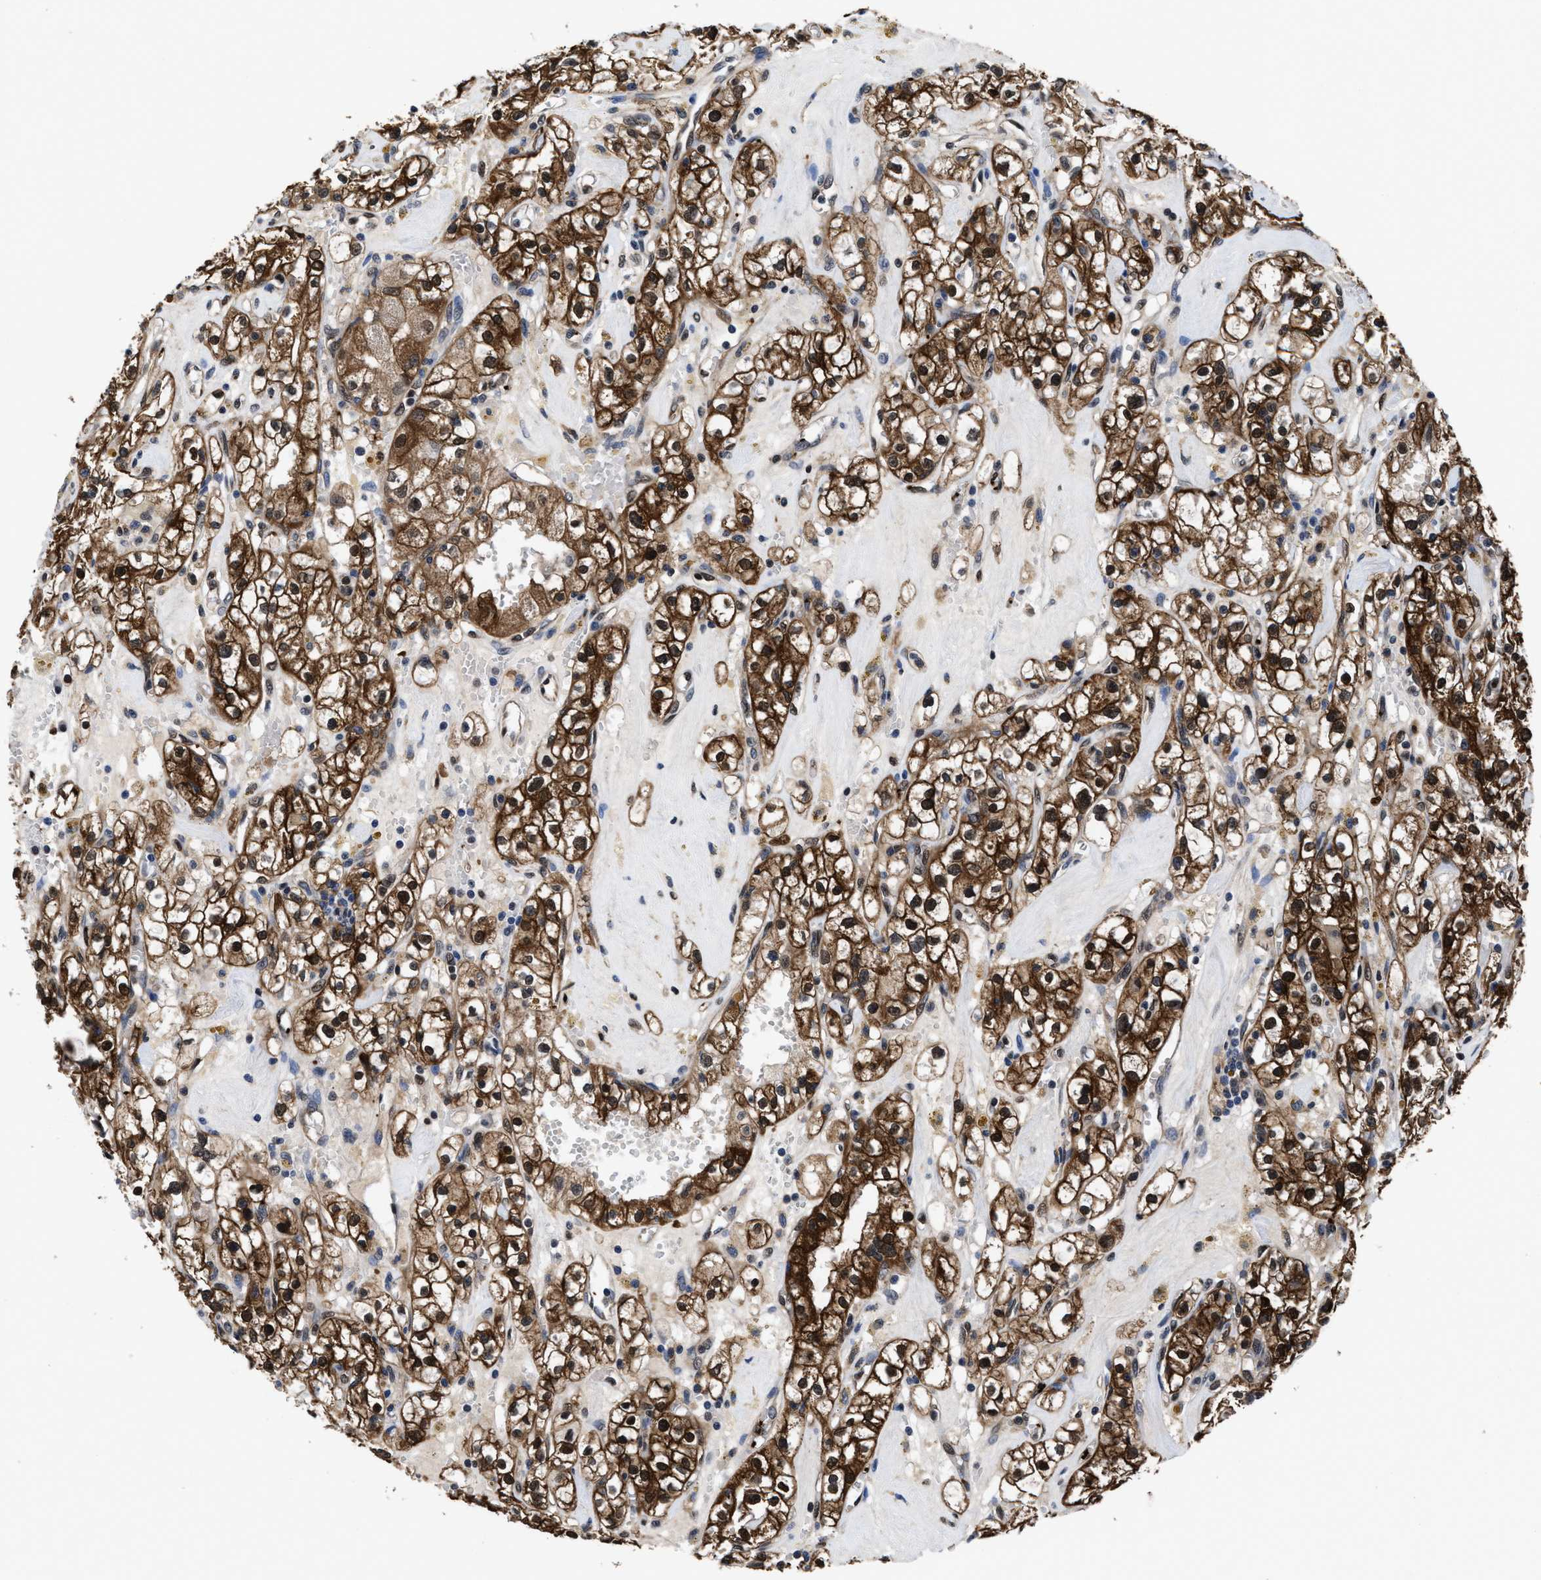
{"staining": {"intensity": "strong", "quantity": ">75%", "location": "cytoplasmic/membranous"}, "tissue": "renal cancer", "cell_type": "Tumor cells", "image_type": "cancer", "snomed": [{"axis": "morphology", "description": "Adenocarcinoma, NOS"}, {"axis": "topography", "description": "Kidney"}], "caption": "Renal cancer (adenocarcinoma) stained for a protein reveals strong cytoplasmic/membranous positivity in tumor cells. The staining was performed using DAB to visualize the protein expression in brown, while the nuclei were stained in blue with hematoxylin (Magnification: 20x).", "gene": "ACLY", "patient": {"sex": "male", "age": 56}}